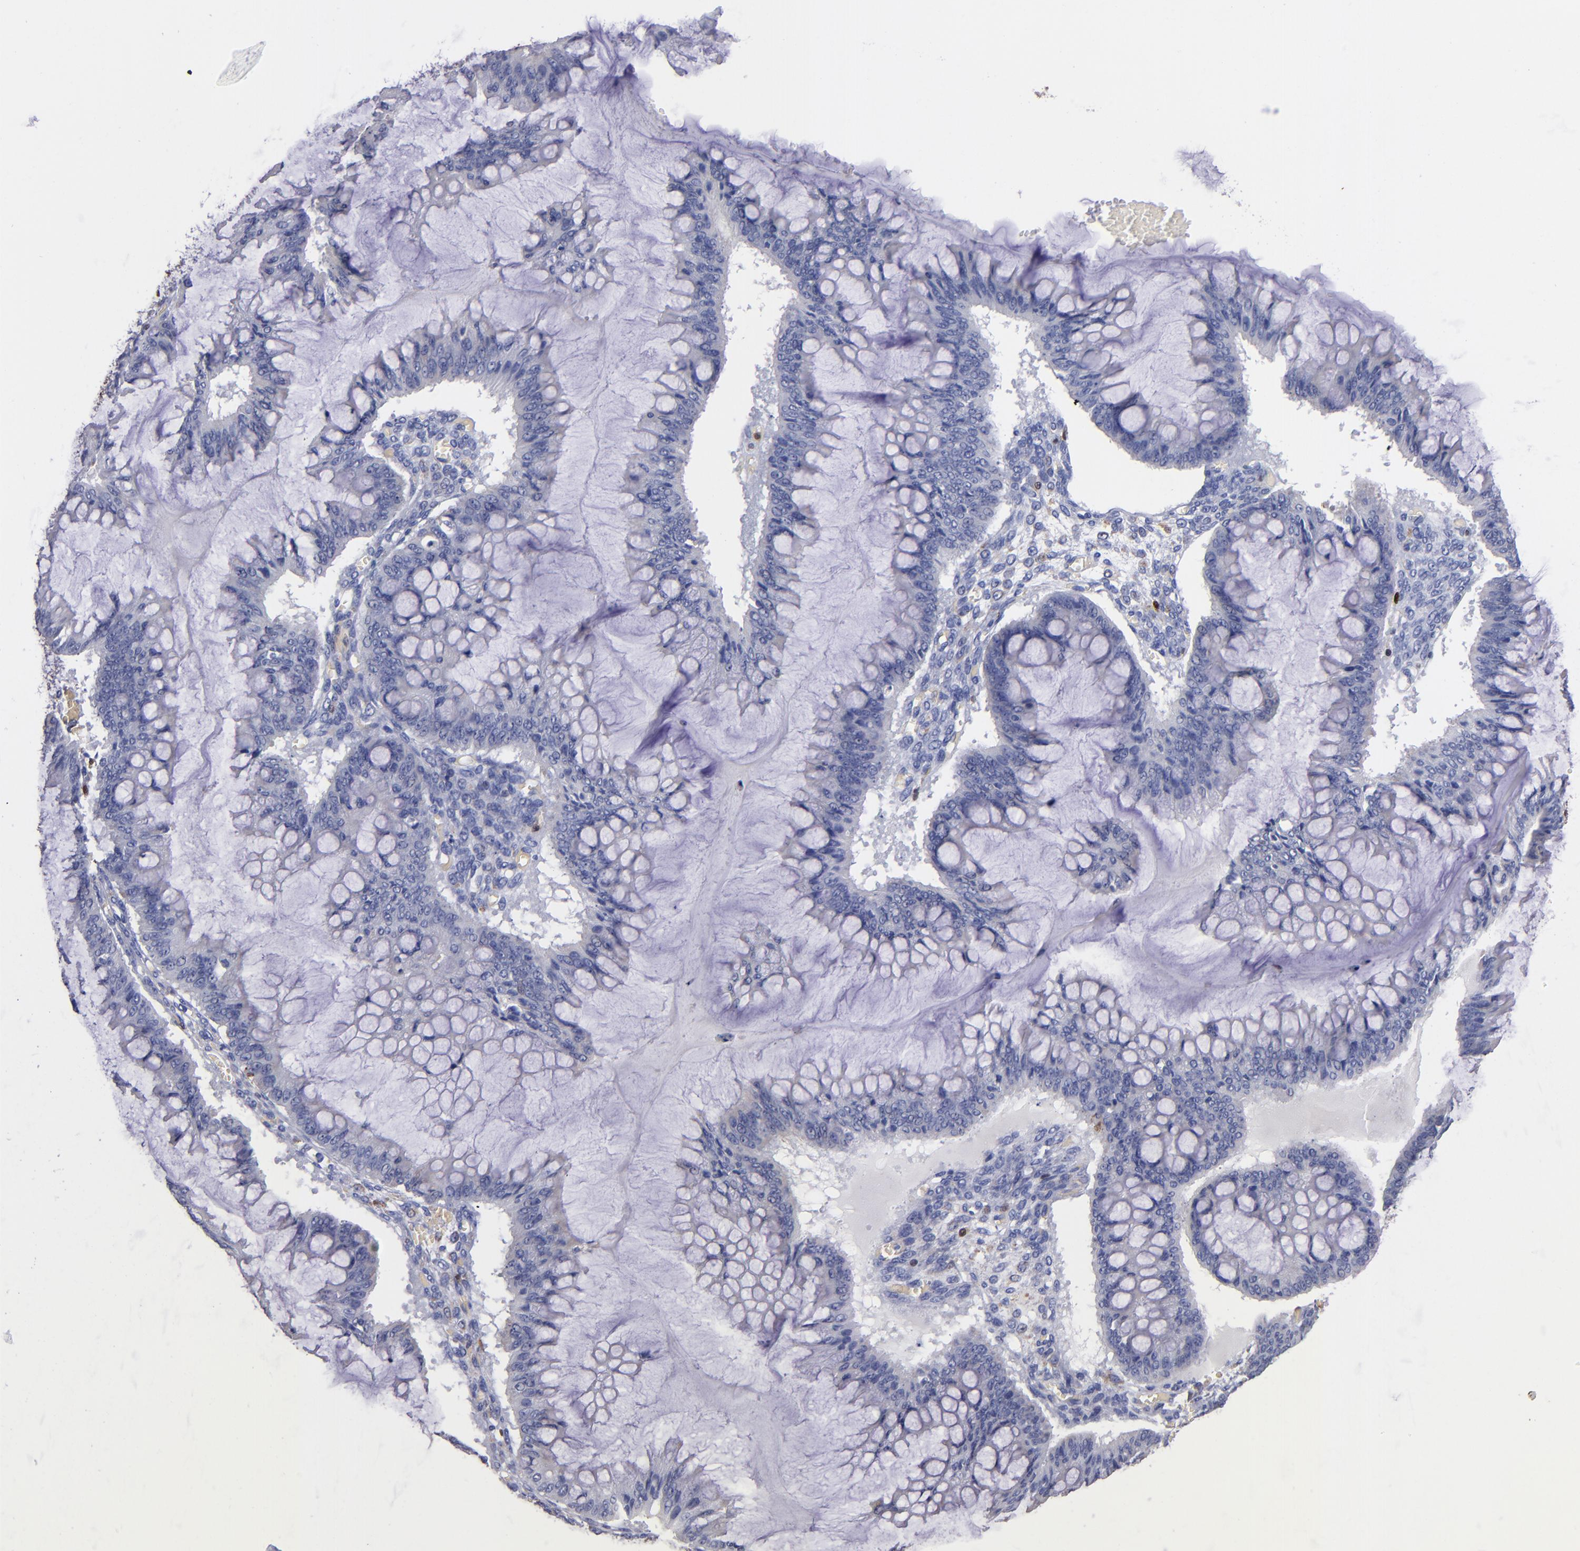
{"staining": {"intensity": "negative", "quantity": "none", "location": "none"}, "tissue": "ovarian cancer", "cell_type": "Tumor cells", "image_type": "cancer", "snomed": [{"axis": "morphology", "description": "Cystadenocarcinoma, mucinous, NOS"}, {"axis": "topography", "description": "Ovary"}], "caption": "There is no significant expression in tumor cells of ovarian cancer. (Stains: DAB (3,3'-diaminobenzidine) IHC with hematoxylin counter stain, Microscopy: brightfield microscopy at high magnification).", "gene": "S100A4", "patient": {"sex": "female", "age": 73}}